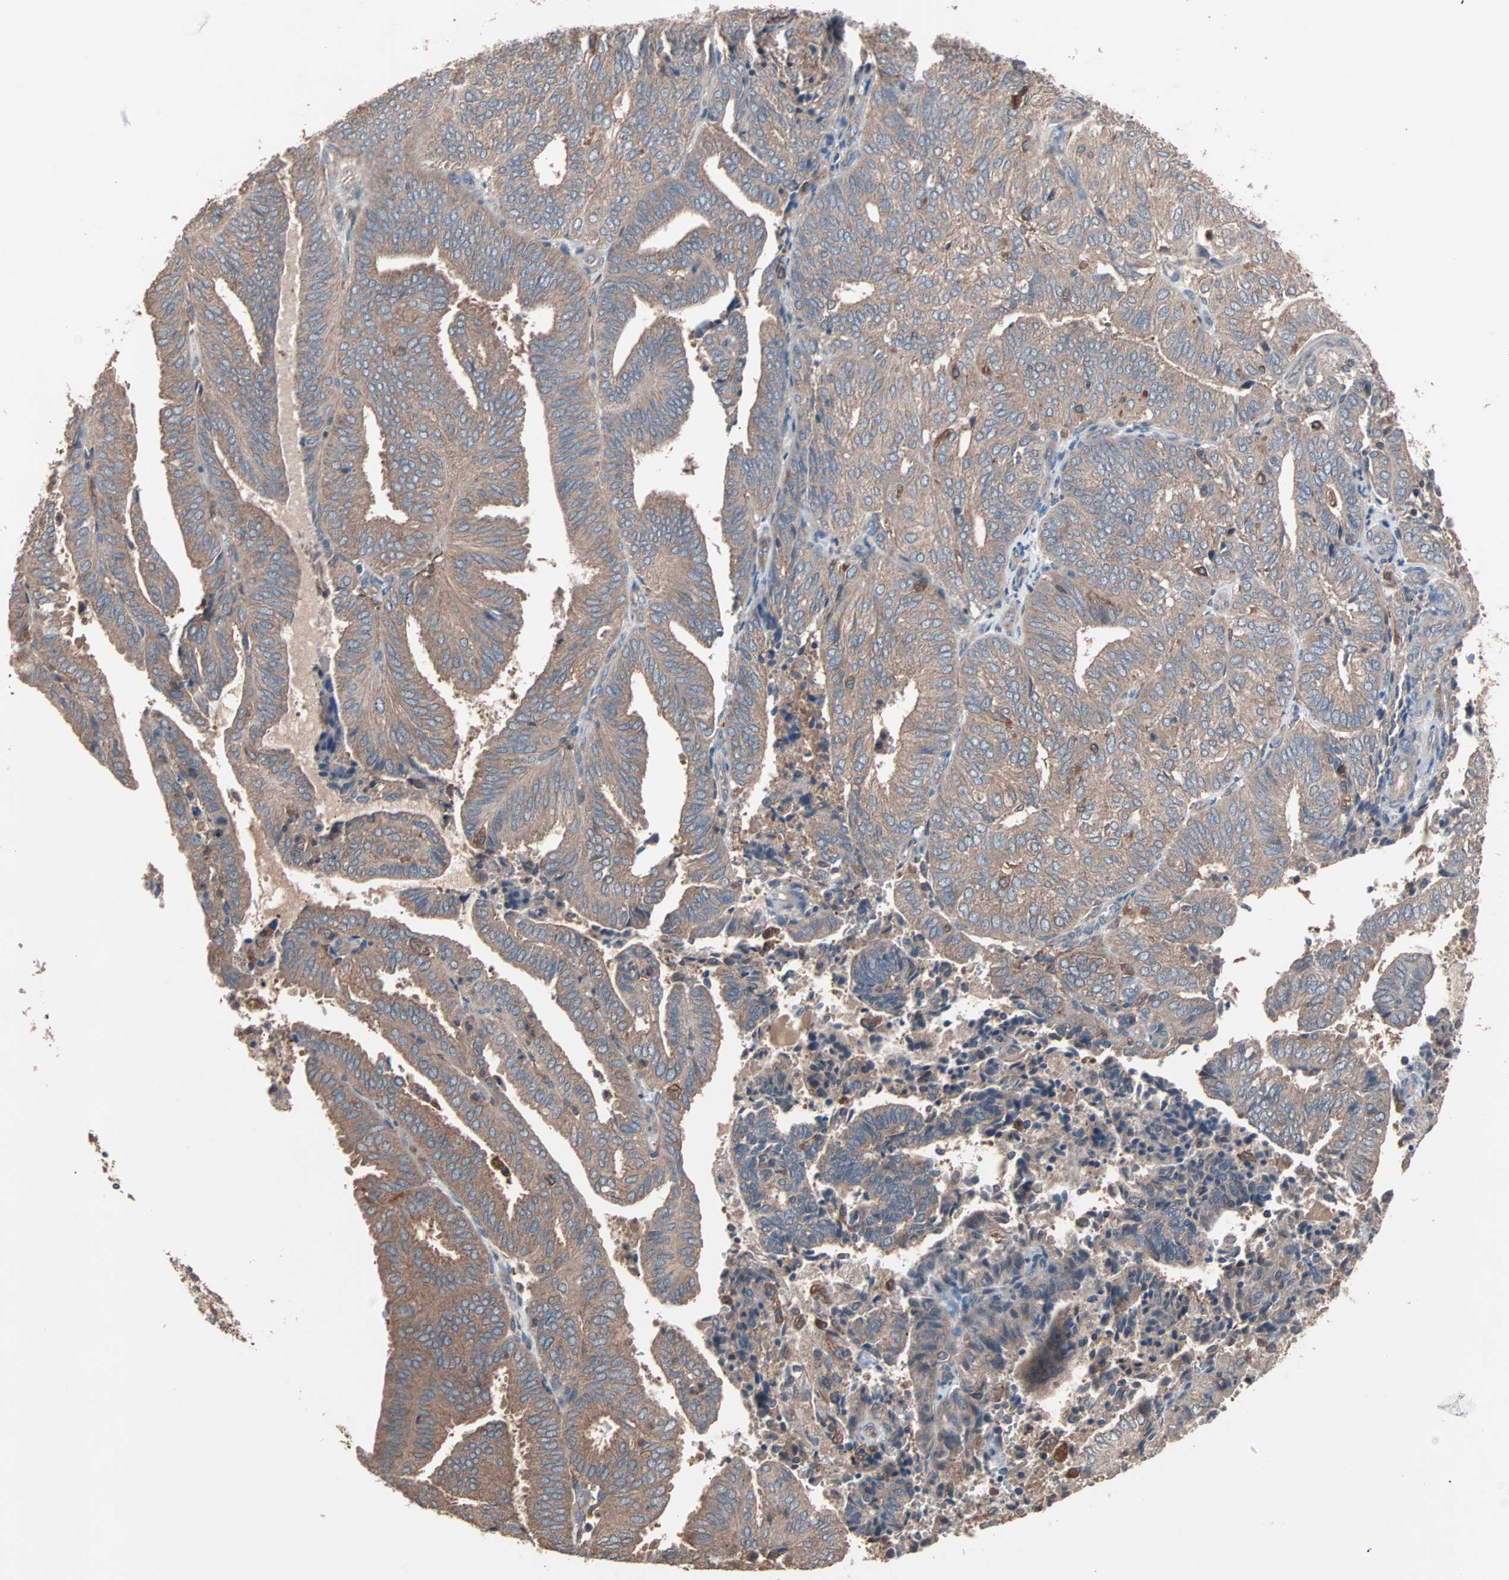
{"staining": {"intensity": "moderate", "quantity": ">75%", "location": "cytoplasmic/membranous"}, "tissue": "endometrial cancer", "cell_type": "Tumor cells", "image_type": "cancer", "snomed": [{"axis": "morphology", "description": "Adenocarcinoma, NOS"}, {"axis": "topography", "description": "Uterus"}], "caption": "Immunohistochemical staining of human endometrial adenocarcinoma displays medium levels of moderate cytoplasmic/membranous positivity in about >75% of tumor cells.", "gene": "ATG7", "patient": {"sex": "female", "age": 60}}